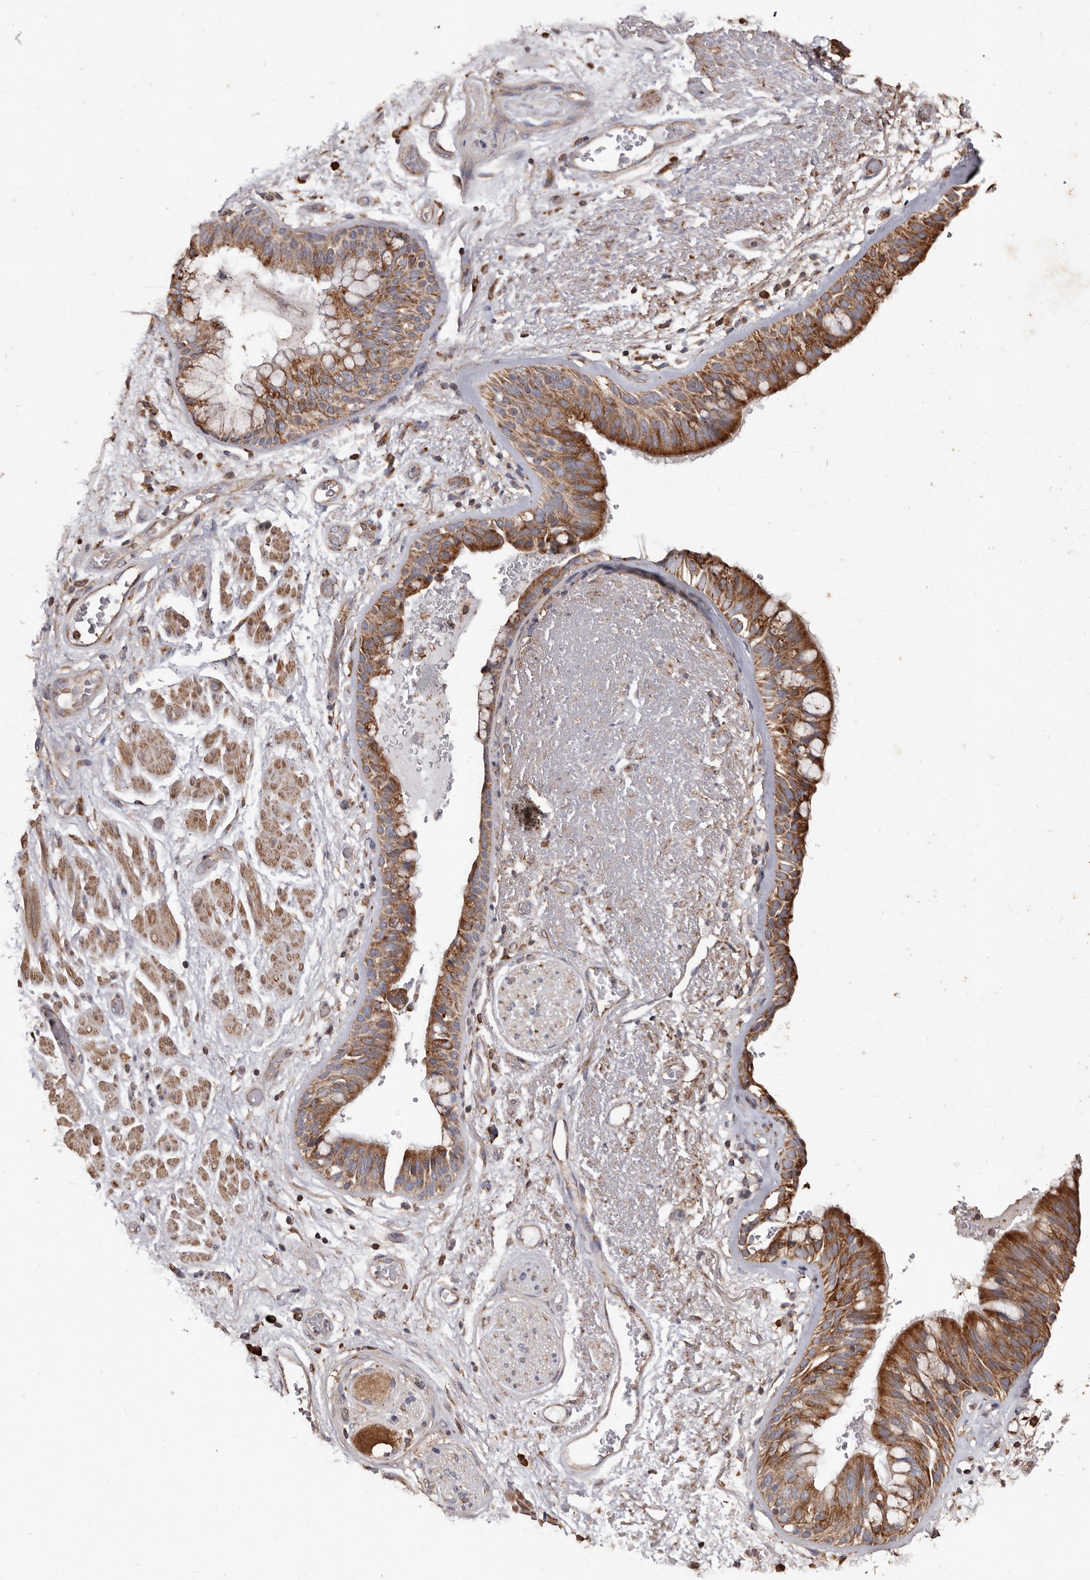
{"staining": {"intensity": "moderate", "quantity": ">75%", "location": "cytoplasmic/membranous"}, "tissue": "bronchus", "cell_type": "Respiratory epithelial cells", "image_type": "normal", "snomed": [{"axis": "morphology", "description": "Normal tissue, NOS"}, {"axis": "morphology", "description": "Squamous cell carcinoma, NOS"}, {"axis": "topography", "description": "Lymph node"}, {"axis": "topography", "description": "Bronchus"}, {"axis": "topography", "description": "Lung"}], "caption": "Immunohistochemistry (IHC) (DAB) staining of normal bronchus displays moderate cytoplasmic/membranous protein expression in about >75% of respiratory epithelial cells.", "gene": "OSGIN2", "patient": {"sex": "male", "age": 66}}